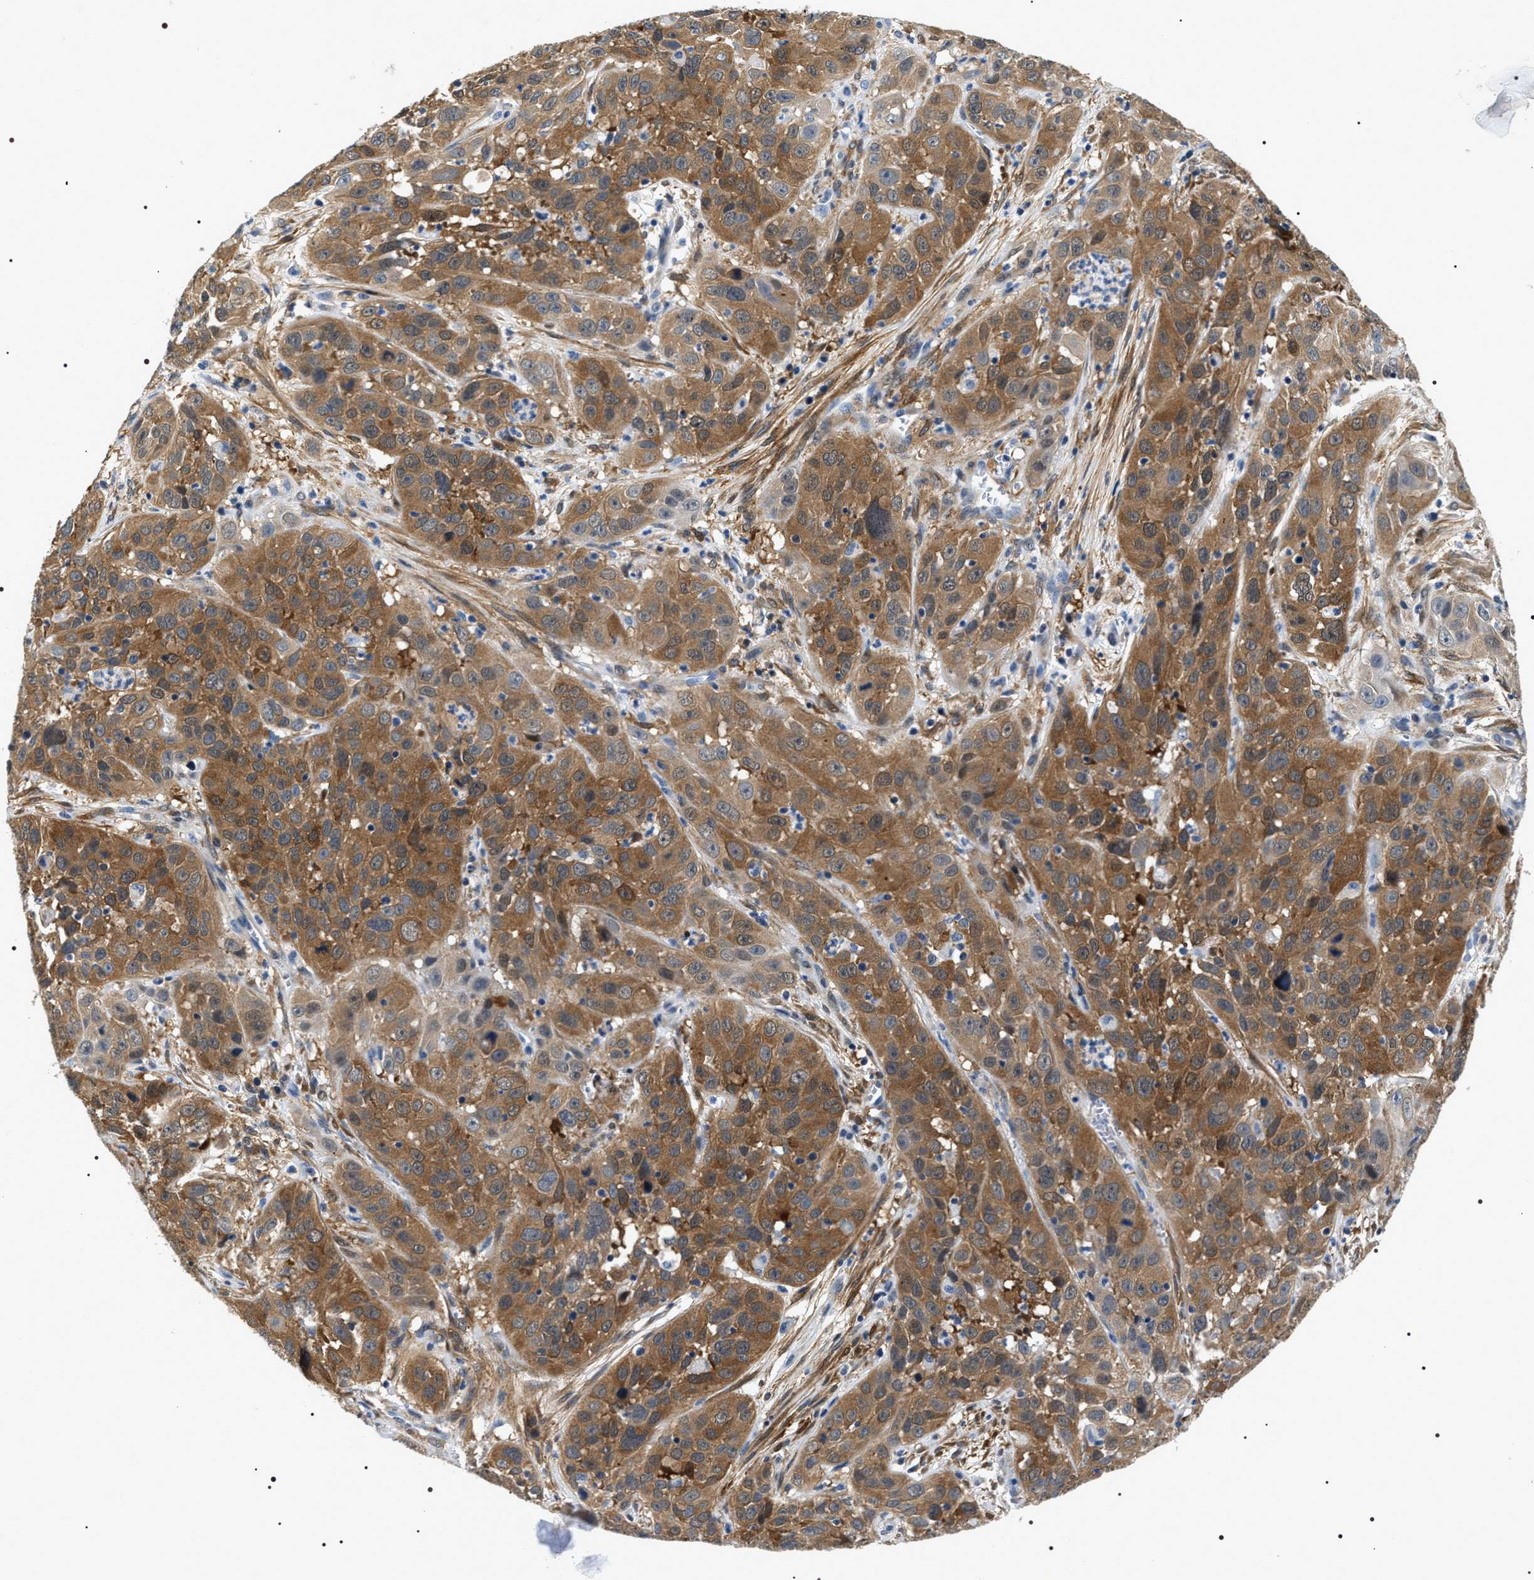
{"staining": {"intensity": "strong", "quantity": ">75%", "location": "cytoplasmic/membranous"}, "tissue": "cervical cancer", "cell_type": "Tumor cells", "image_type": "cancer", "snomed": [{"axis": "morphology", "description": "Squamous cell carcinoma, NOS"}, {"axis": "topography", "description": "Cervix"}], "caption": "IHC photomicrograph of cervical cancer (squamous cell carcinoma) stained for a protein (brown), which displays high levels of strong cytoplasmic/membranous positivity in about >75% of tumor cells.", "gene": "BAG2", "patient": {"sex": "female", "age": 32}}